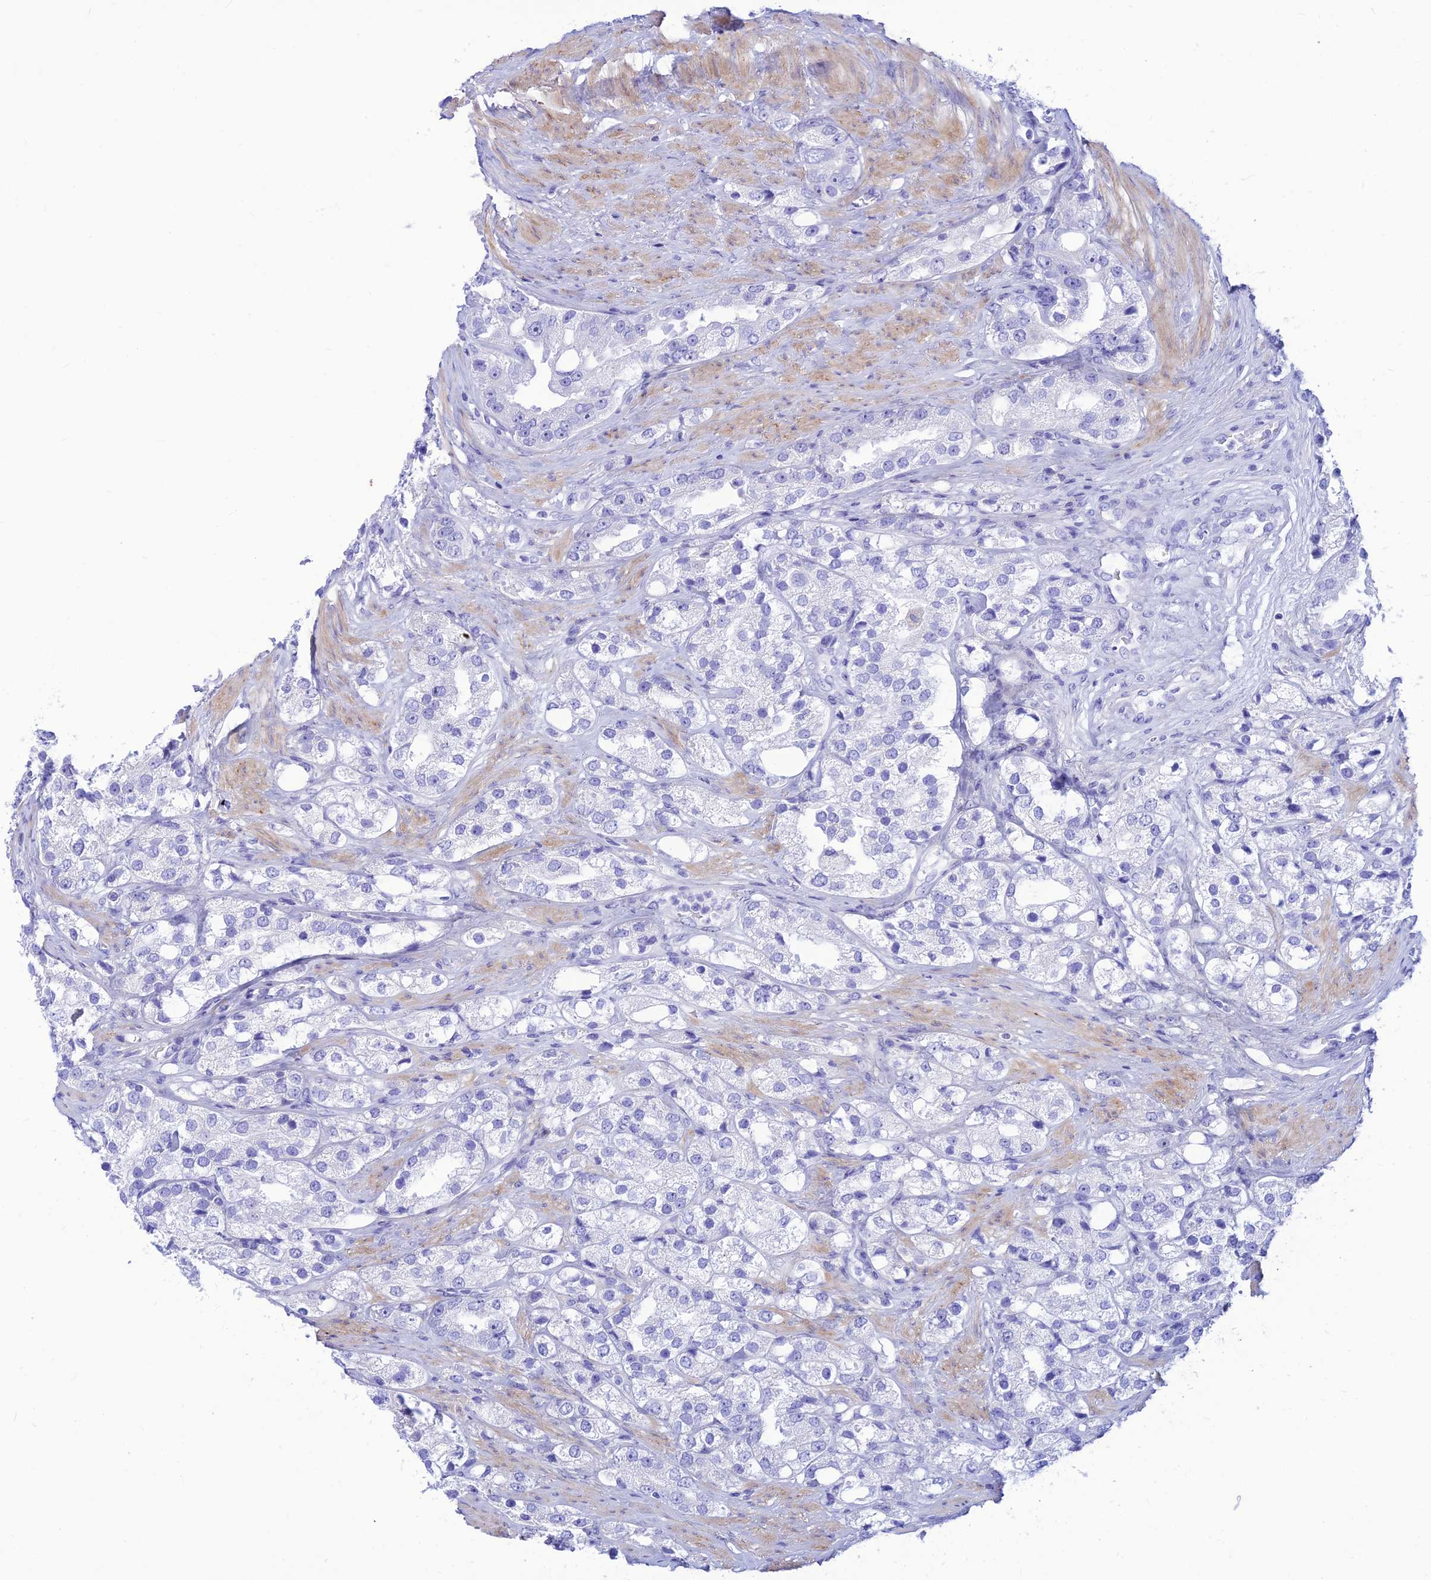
{"staining": {"intensity": "negative", "quantity": "none", "location": "none"}, "tissue": "prostate cancer", "cell_type": "Tumor cells", "image_type": "cancer", "snomed": [{"axis": "morphology", "description": "Adenocarcinoma, NOS"}, {"axis": "topography", "description": "Prostate"}], "caption": "A photomicrograph of human prostate cancer is negative for staining in tumor cells.", "gene": "PRNP", "patient": {"sex": "male", "age": 79}}